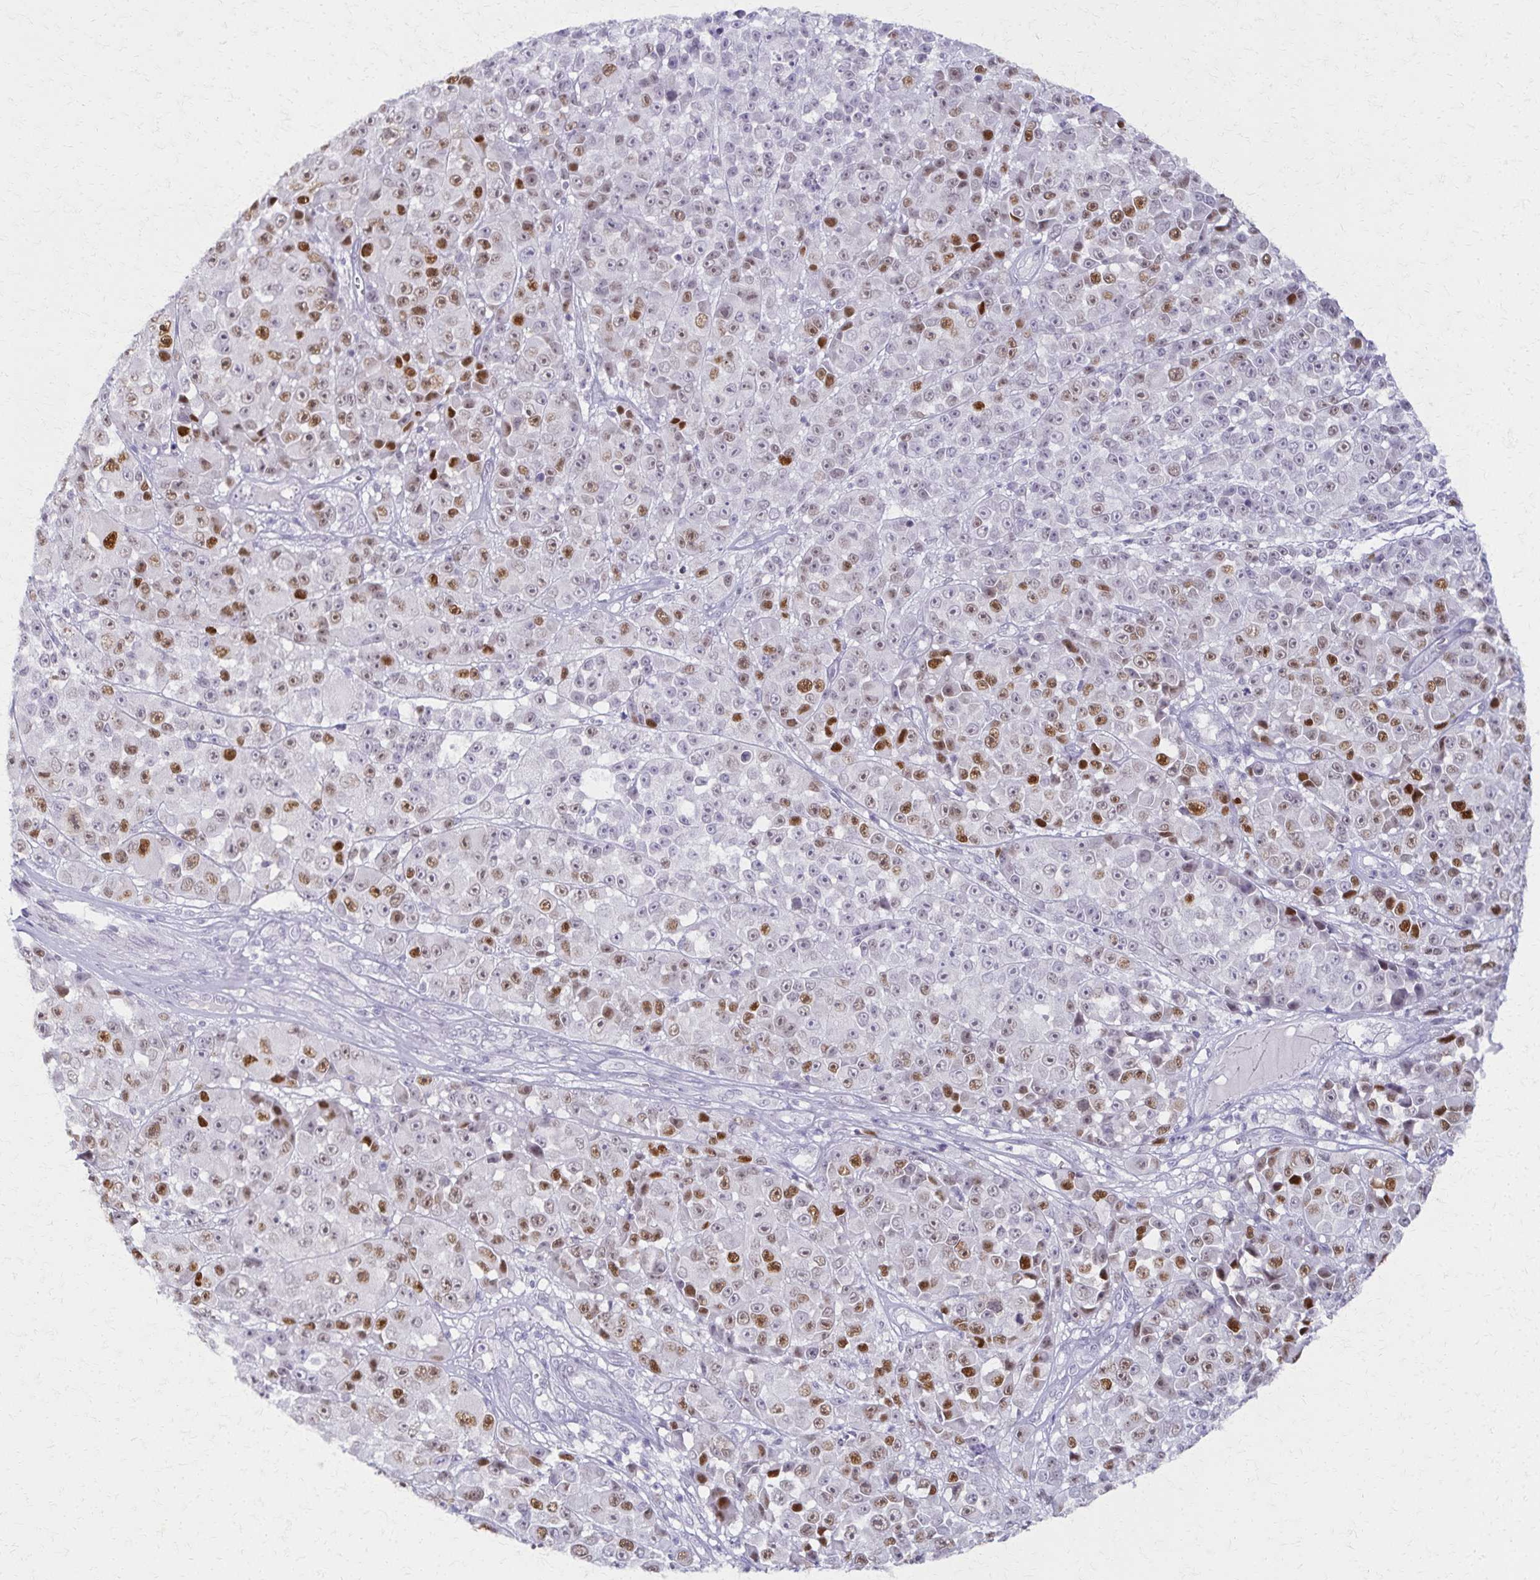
{"staining": {"intensity": "strong", "quantity": "25%-75%", "location": "nuclear"}, "tissue": "melanoma", "cell_type": "Tumor cells", "image_type": "cancer", "snomed": [{"axis": "morphology", "description": "Malignant melanoma, NOS"}, {"axis": "topography", "description": "Skin"}, {"axis": "topography", "description": "Skin of back"}], "caption": "Malignant melanoma stained with DAB immunohistochemistry (IHC) demonstrates high levels of strong nuclear positivity in about 25%-75% of tumor cells.", "gene": "MORC4", "patient": {"sex": "male", "age": 91}}